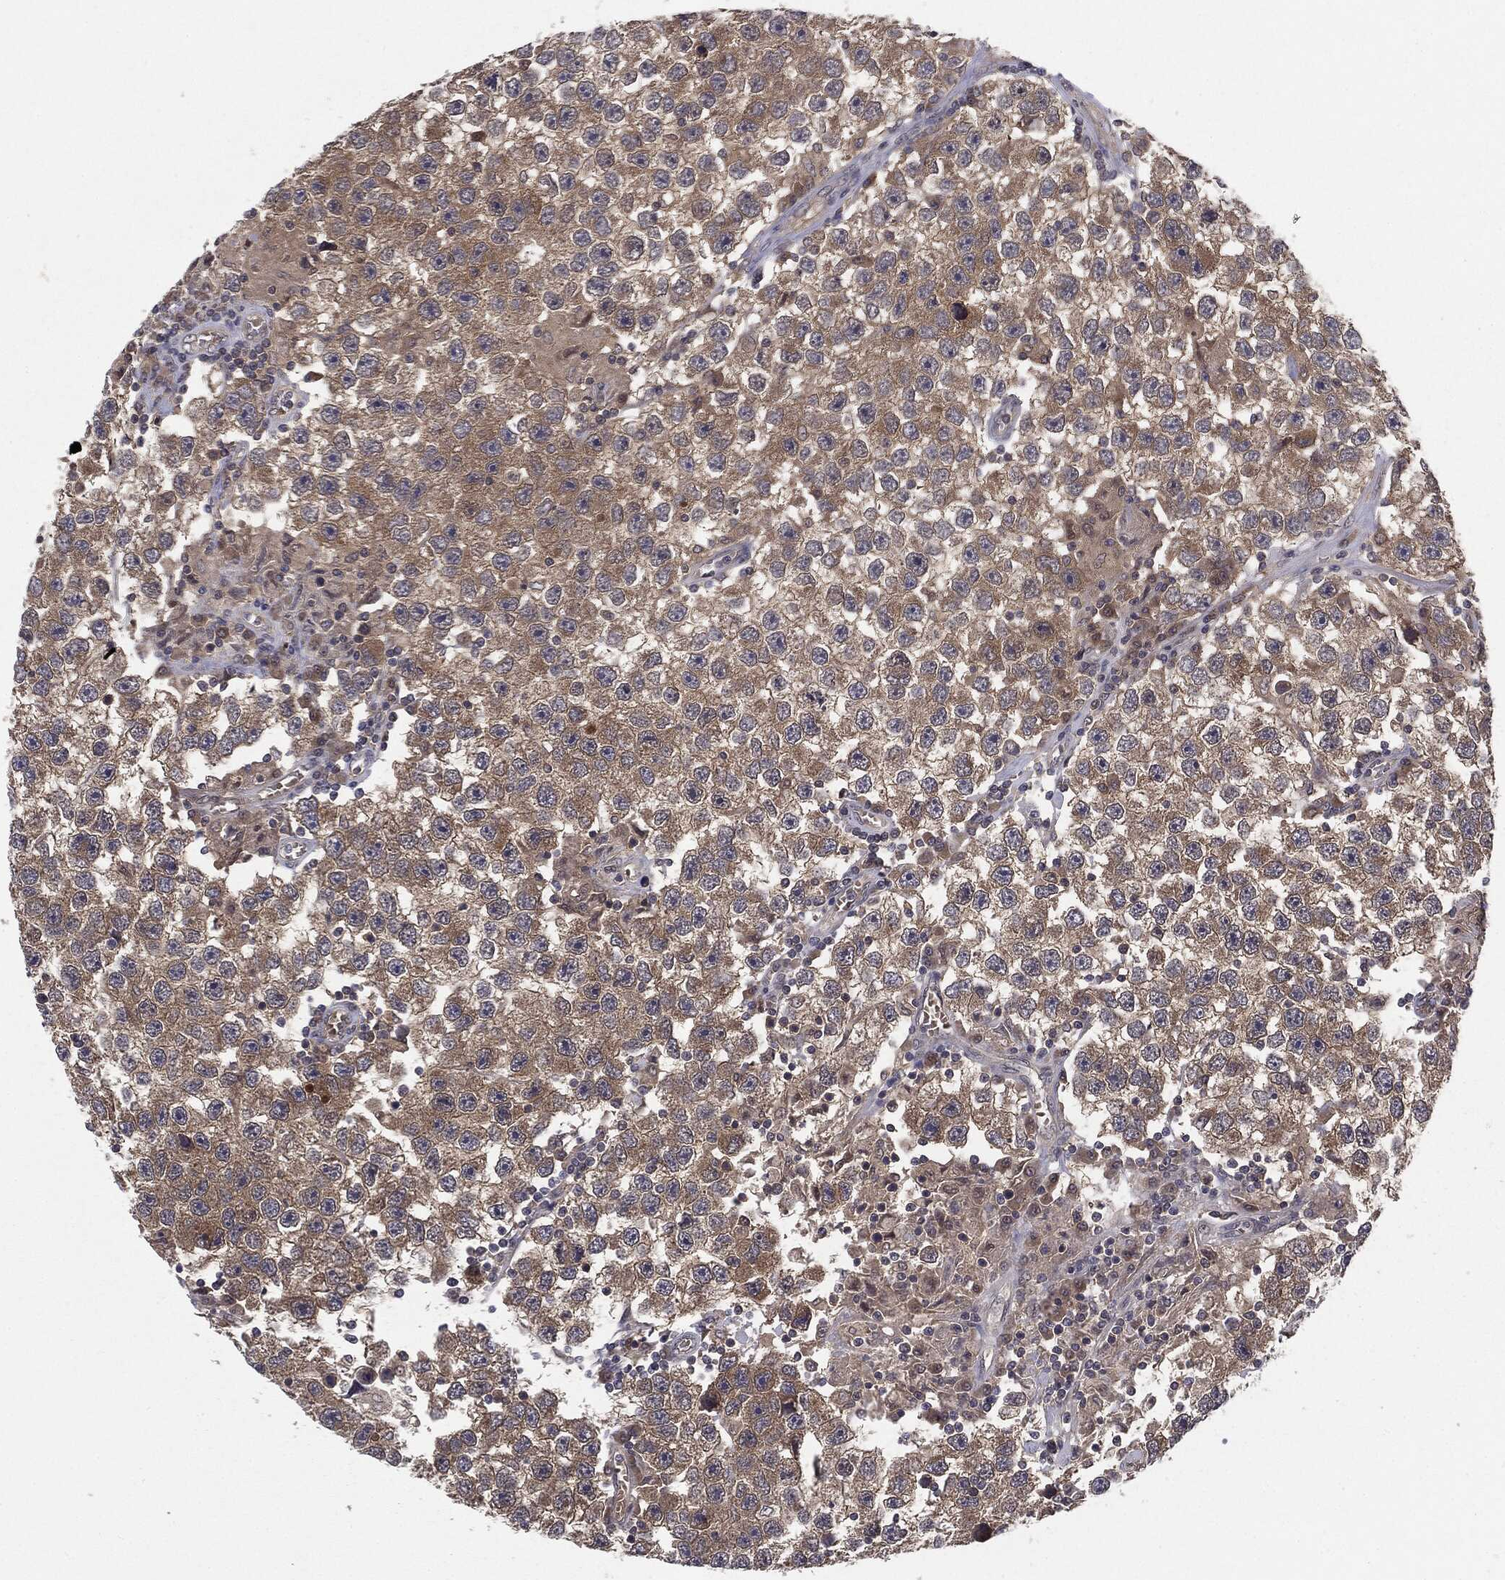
{"staining": {"intensity": "moderate", "quantity": ">75%", "location": "cytoplasmic/membranous"}, "tissue": "testis cancer", "cell_type": "Tumor cells", "image_type": "cancer", "snomed": [{"axis": "morphology", "description": "Seminoma, NOS"}, {"axis": "topography", "description": "Testis"}], "caption": "Testis seminoma tissue displays moderate cytoplasmic/membranous staining in approximately >75% of tumor cells, visualized by immunohistochemistry.", "gene": "KRT7", "patient": {"sex": "male", "age": 26}}